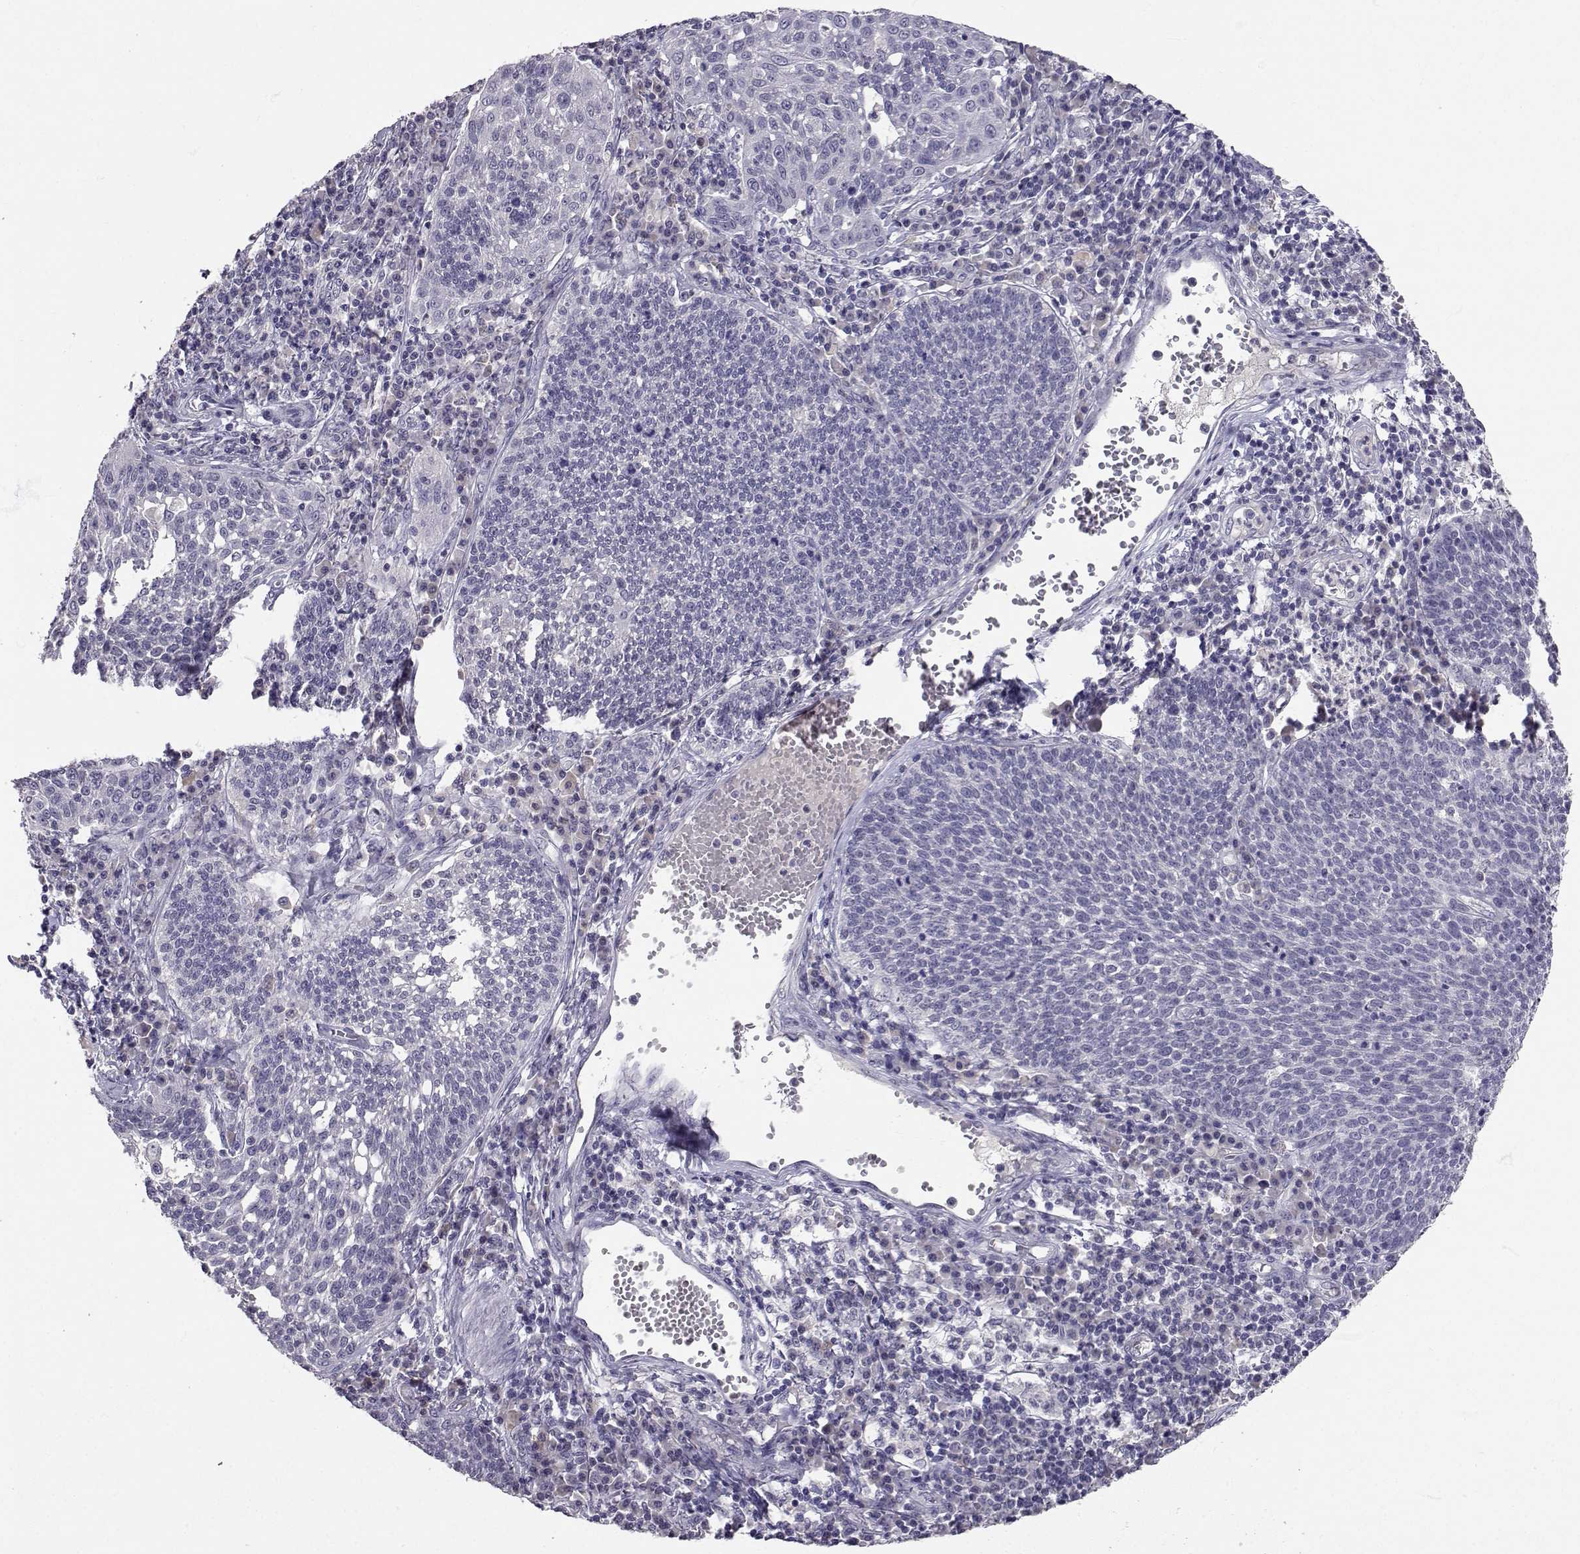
{"staining": {"intensity": "negative", "quantity": "none", "location": "none"}, "tissue": "cervical cancer", "cell_type": "Tumor cells", "image_type": "cancer", "snomed": [{"axis": "morphology", "description": "Squamous cell carcinoma, NOS"}, {"axis": "topography", "description": "Cervix"}], "caption": "Tumor cells show no significant positivity in cervical cancer.", "gene": "SLC6A3", "patient": {"sex": "female", "age": 34}}